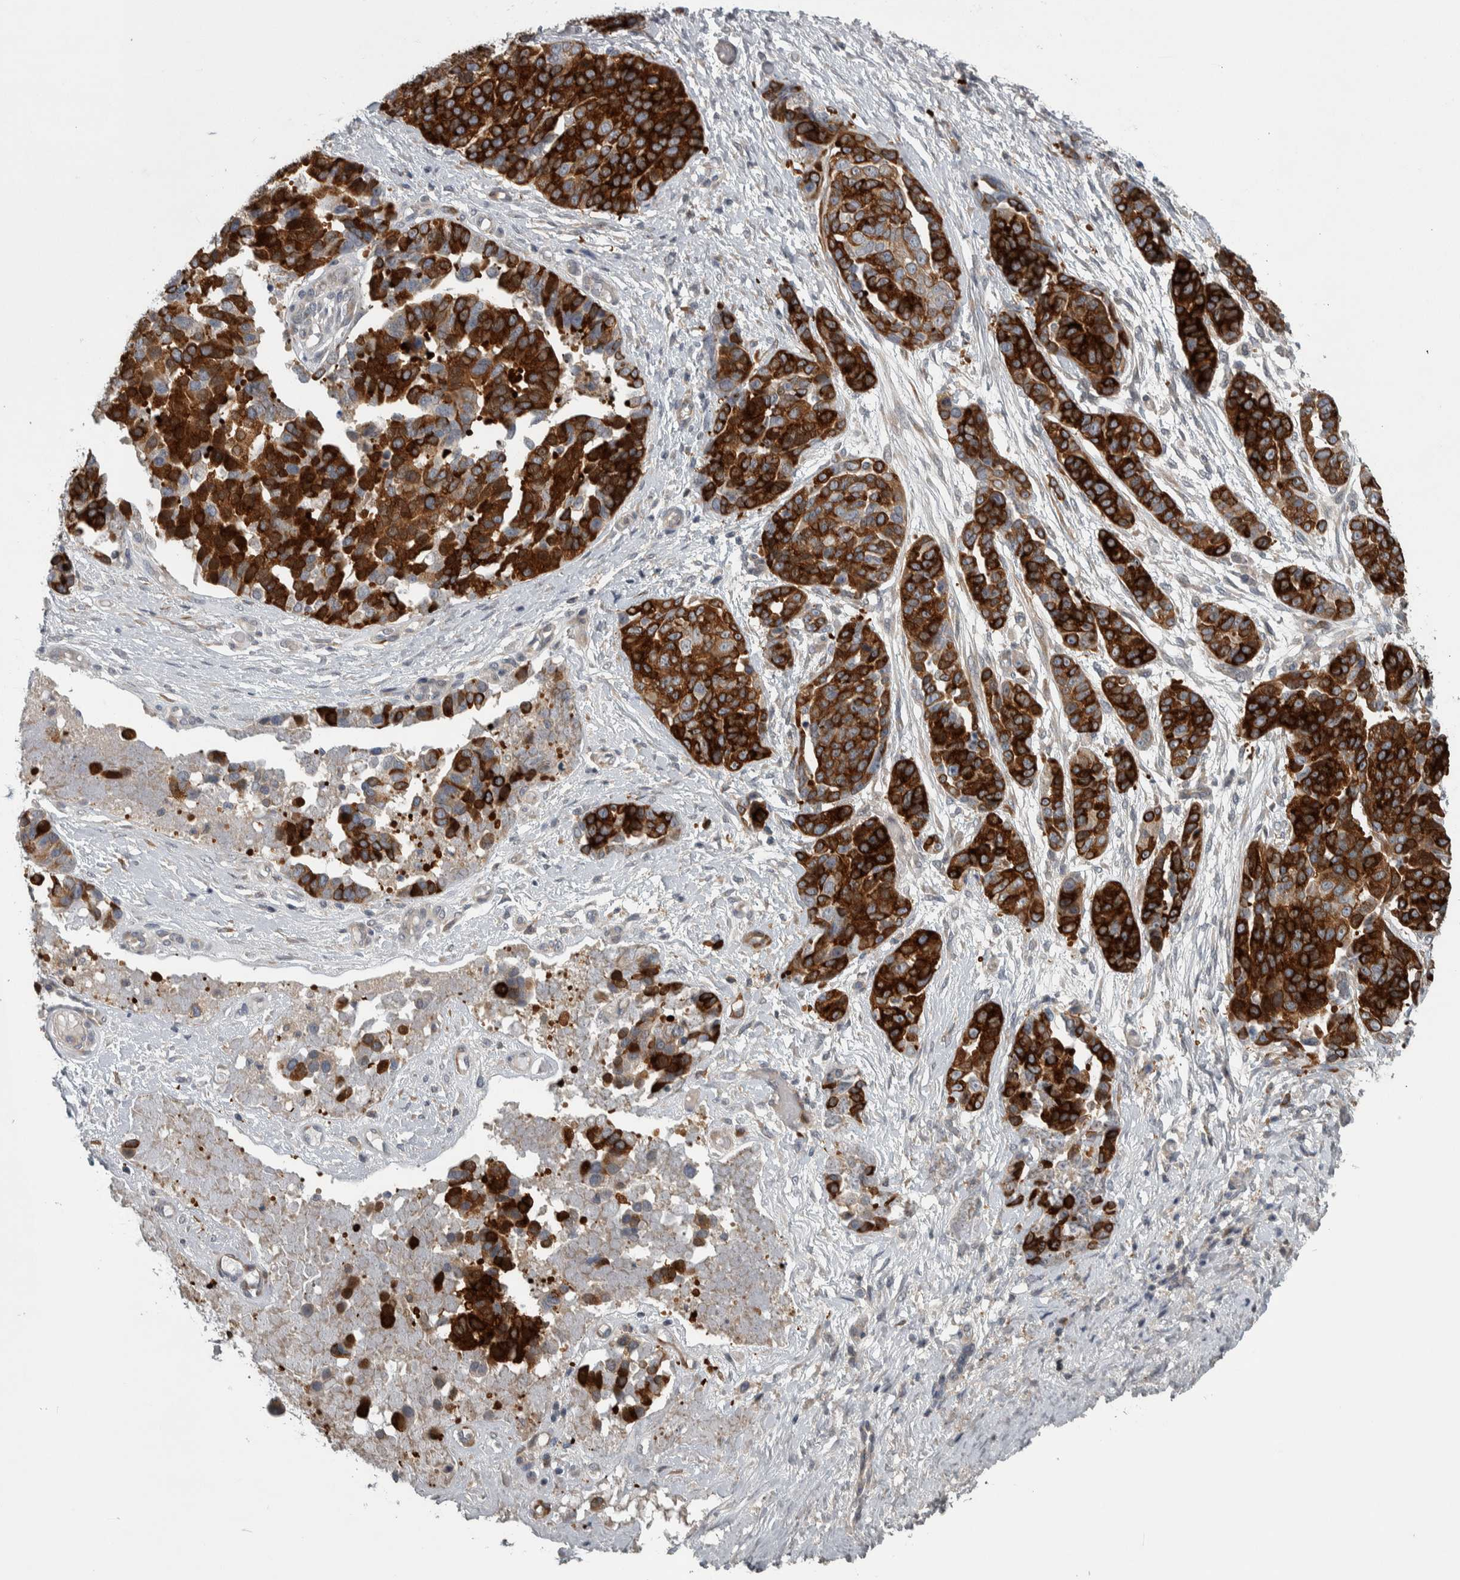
{"staining": {"intensity": "strong", "quantity": "25%-75%", "location": "cytoplasmic/membranous"}, "tissue": "ovarian cancer", "cell_type": "Tumor cells", "image_type": "cancer", "snomed": [{"axis": "morphology", "description": "Cystadenocarcinoma, serous, NOS"}, {"axis": "topography", "description": "Ovary"}], "caption": "This photomicrograph demonstrates IHC staining of ovarian cancer (serous cystadenocarcinoma), with high strong cytoplasmic/membranous positivity in approximately 25%-75% of tumor cells.", "gene": "SRP68", "patient": {"sex": "female", "age": 44}}